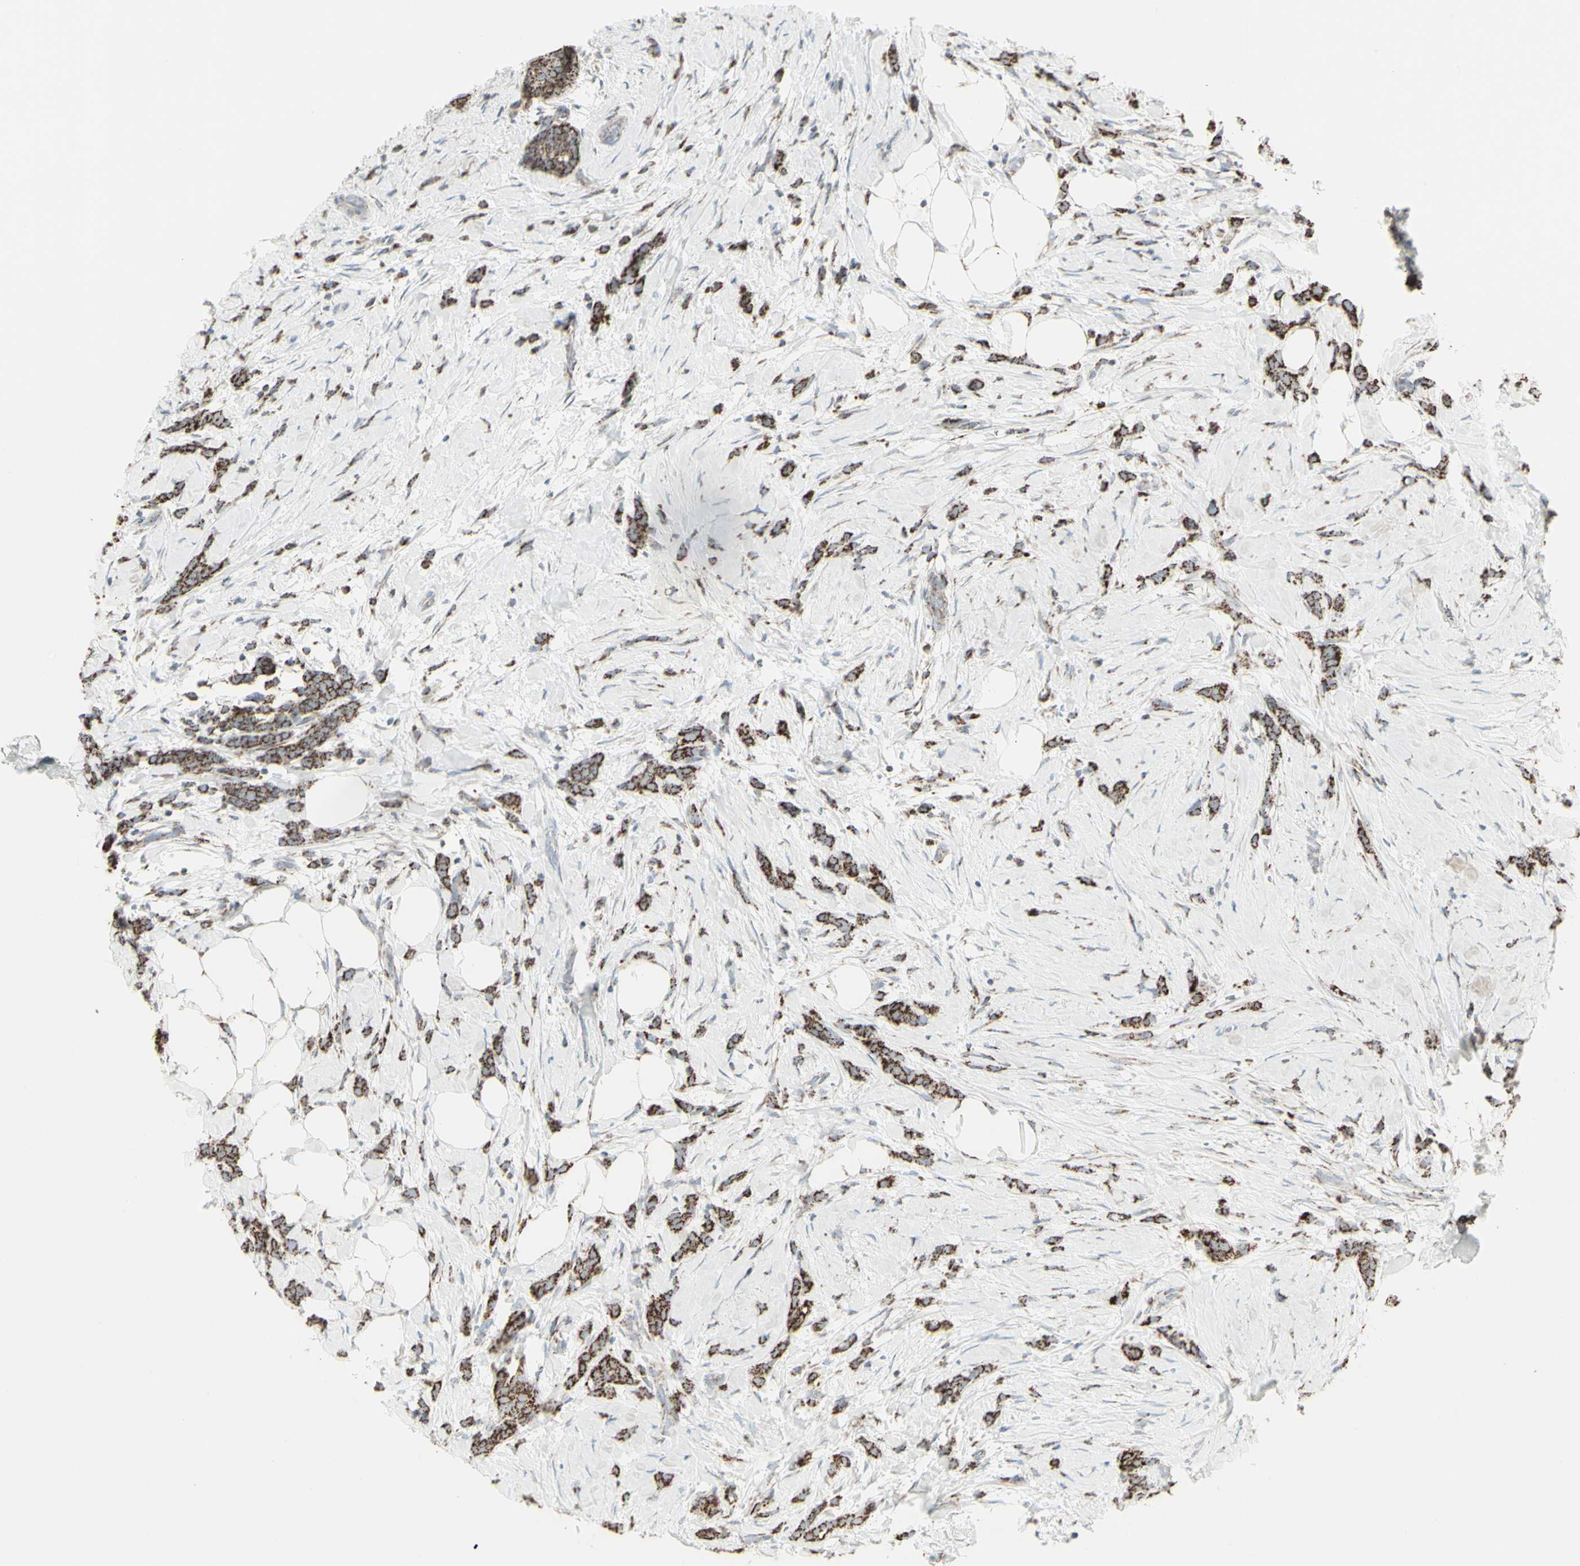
{"staining": {"intensity": "strong", "quantity": ">75%", "location": "cytoplasmic/membranous"}, "tissue": "breast cancer", "cell_type": "Tumor cells", "image_type": "cancer", "snomed": [{"axis": "morphology", "description": "Lobular carcinoma, in situ"}, {"axis": "morphology", "description": "Lobular carcinoma"}, {"axis": "topography", "description": "Breast"}], "caption": "The image exhibits staining of breast cancer (lobular carcinoma in situ), revealing strong cytoplasmic/membranous protein staining (brown color) within tumor cells. The protein is stained brown, and the nuclei are stained in blue (DAB IHC with brightfield microscopy, high magnification).", "gene": "PLGRKT", "patient": {"sex": "female", "age": 41}}